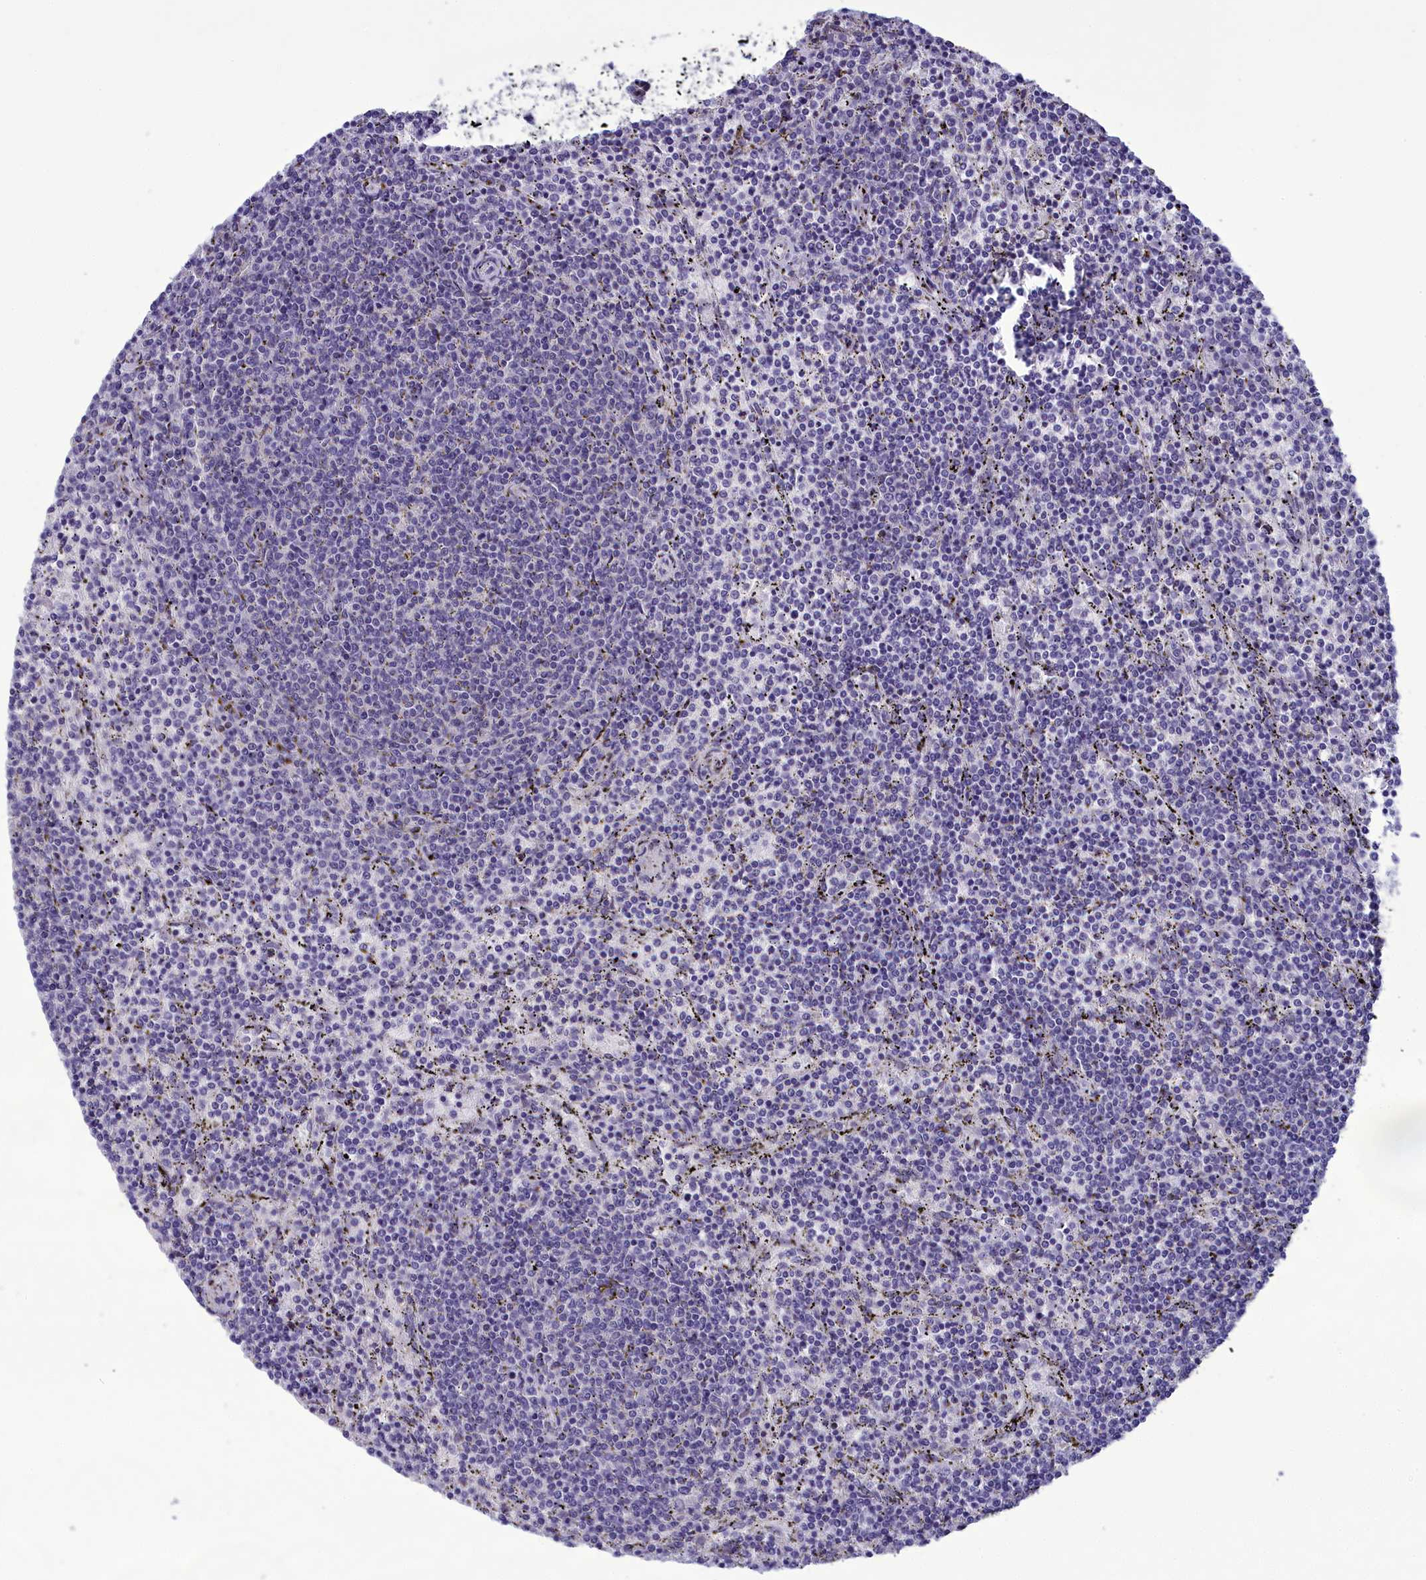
{"staining": {"intensity": "negative", "quantity": "none", "location": "none"}, "tissue": "lymphoma", "cell_type": "Tumor cells", "image_type": "cancer", "snomed": [{"axis": "morphology", "description": "Malignant lymphoma, non-Hodgkin's type, Low grade"}, {"axis": "topography", "description": "Spleen"}], "caption": "This is a micrograph of immunohistochemistry (IHC) staining of lymphoma, which shows no expression in tumor cells.", "gene": "CORO2A", "patient": {"sex": "female", "age": 50}}